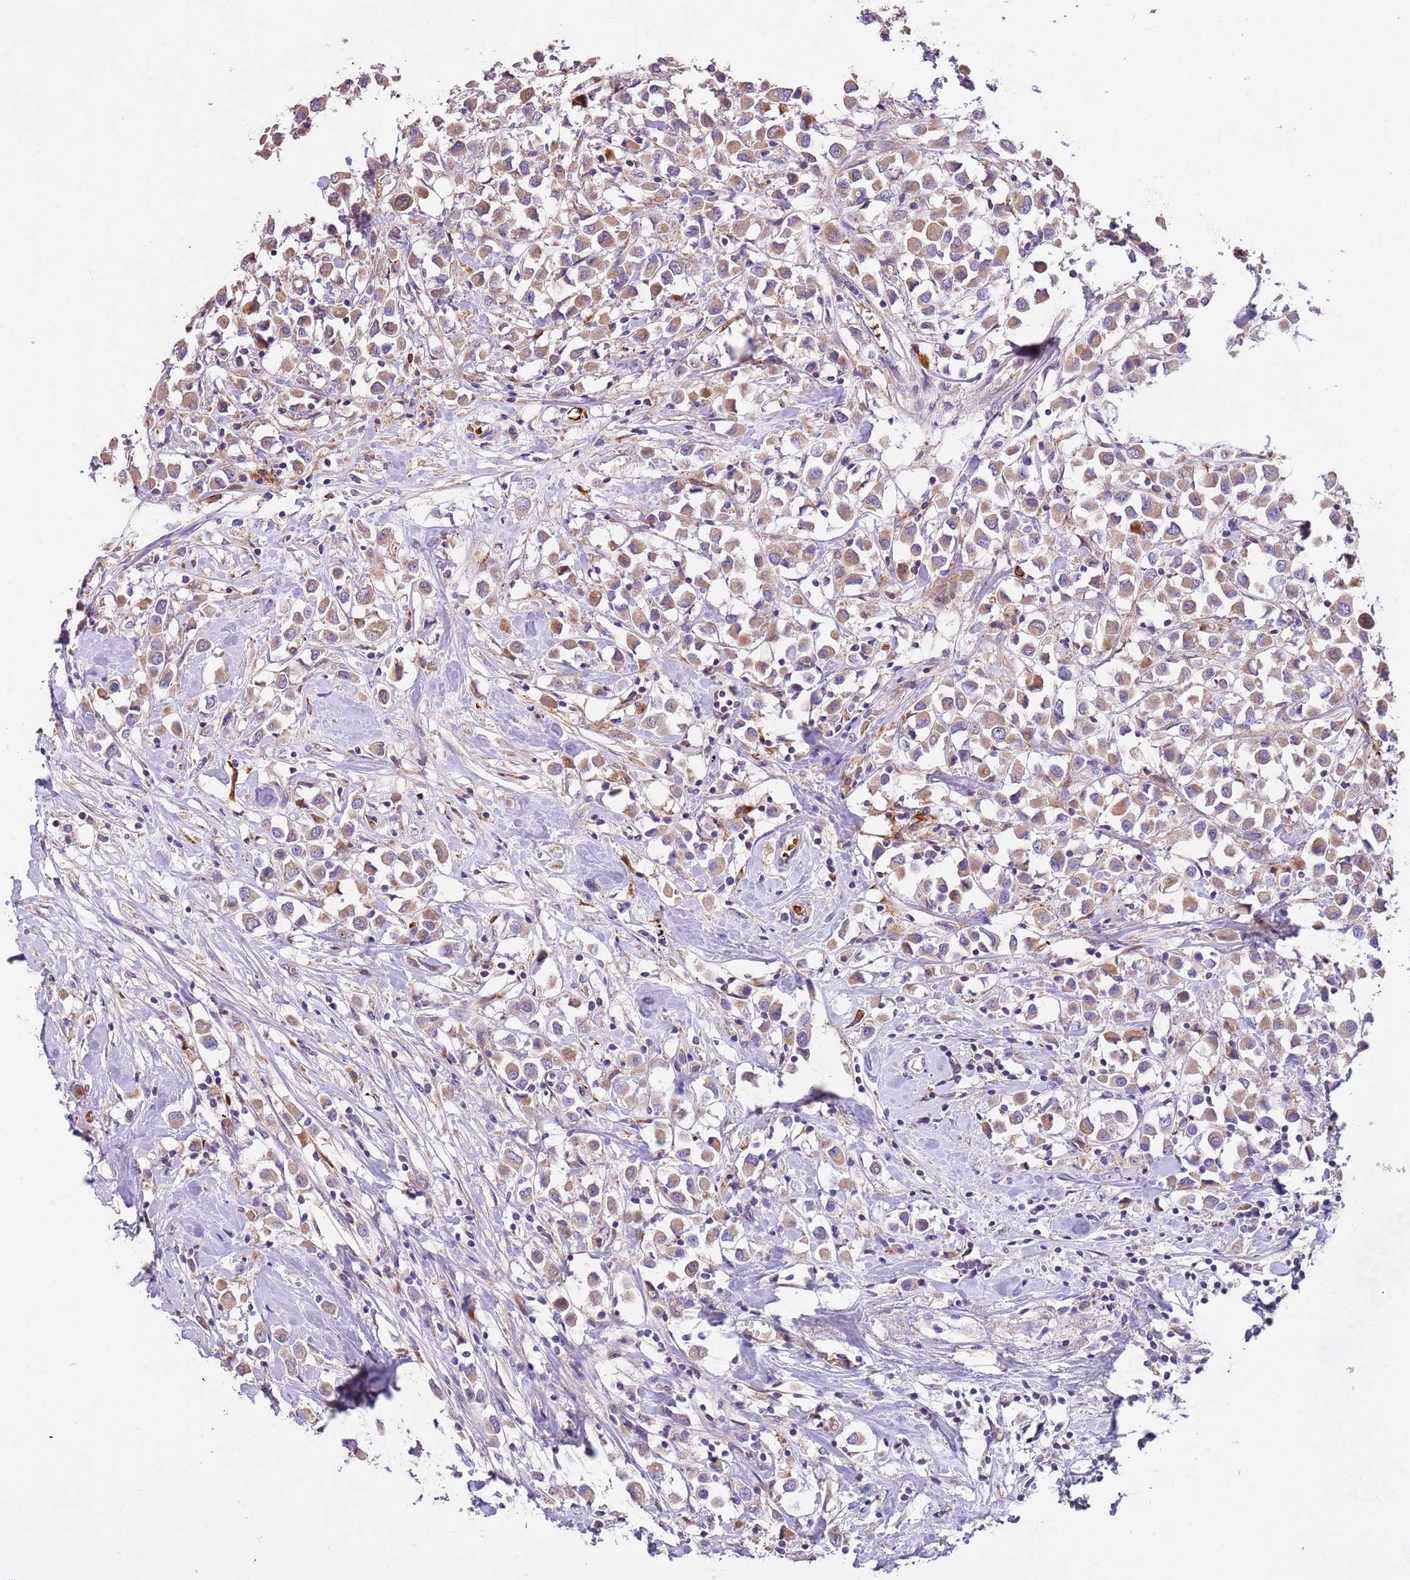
{"staining": {"intensity": "moderate", "quantity": ">75%", "location": "cytoplasmic/membranous"}, "tissue": "breast cancer", "cell_type": "Tumor cells", "image_type": "cancer", "snomed": [{"axis": "morphology", "description": "Duct carcinoma"}, {"axis": "topography", "description": "Breast"}], "caption": "Immunohistochemical staining of human breast cancer demonstrates medium levels of moderate cytoplasmic/membranous protein positivity in approximately >75% of tumor cells. (Brightfield microscopy of DAB IHC at high magnification).", "gene": "PIGA", "patient": {"sex": "female", "age": 61}}